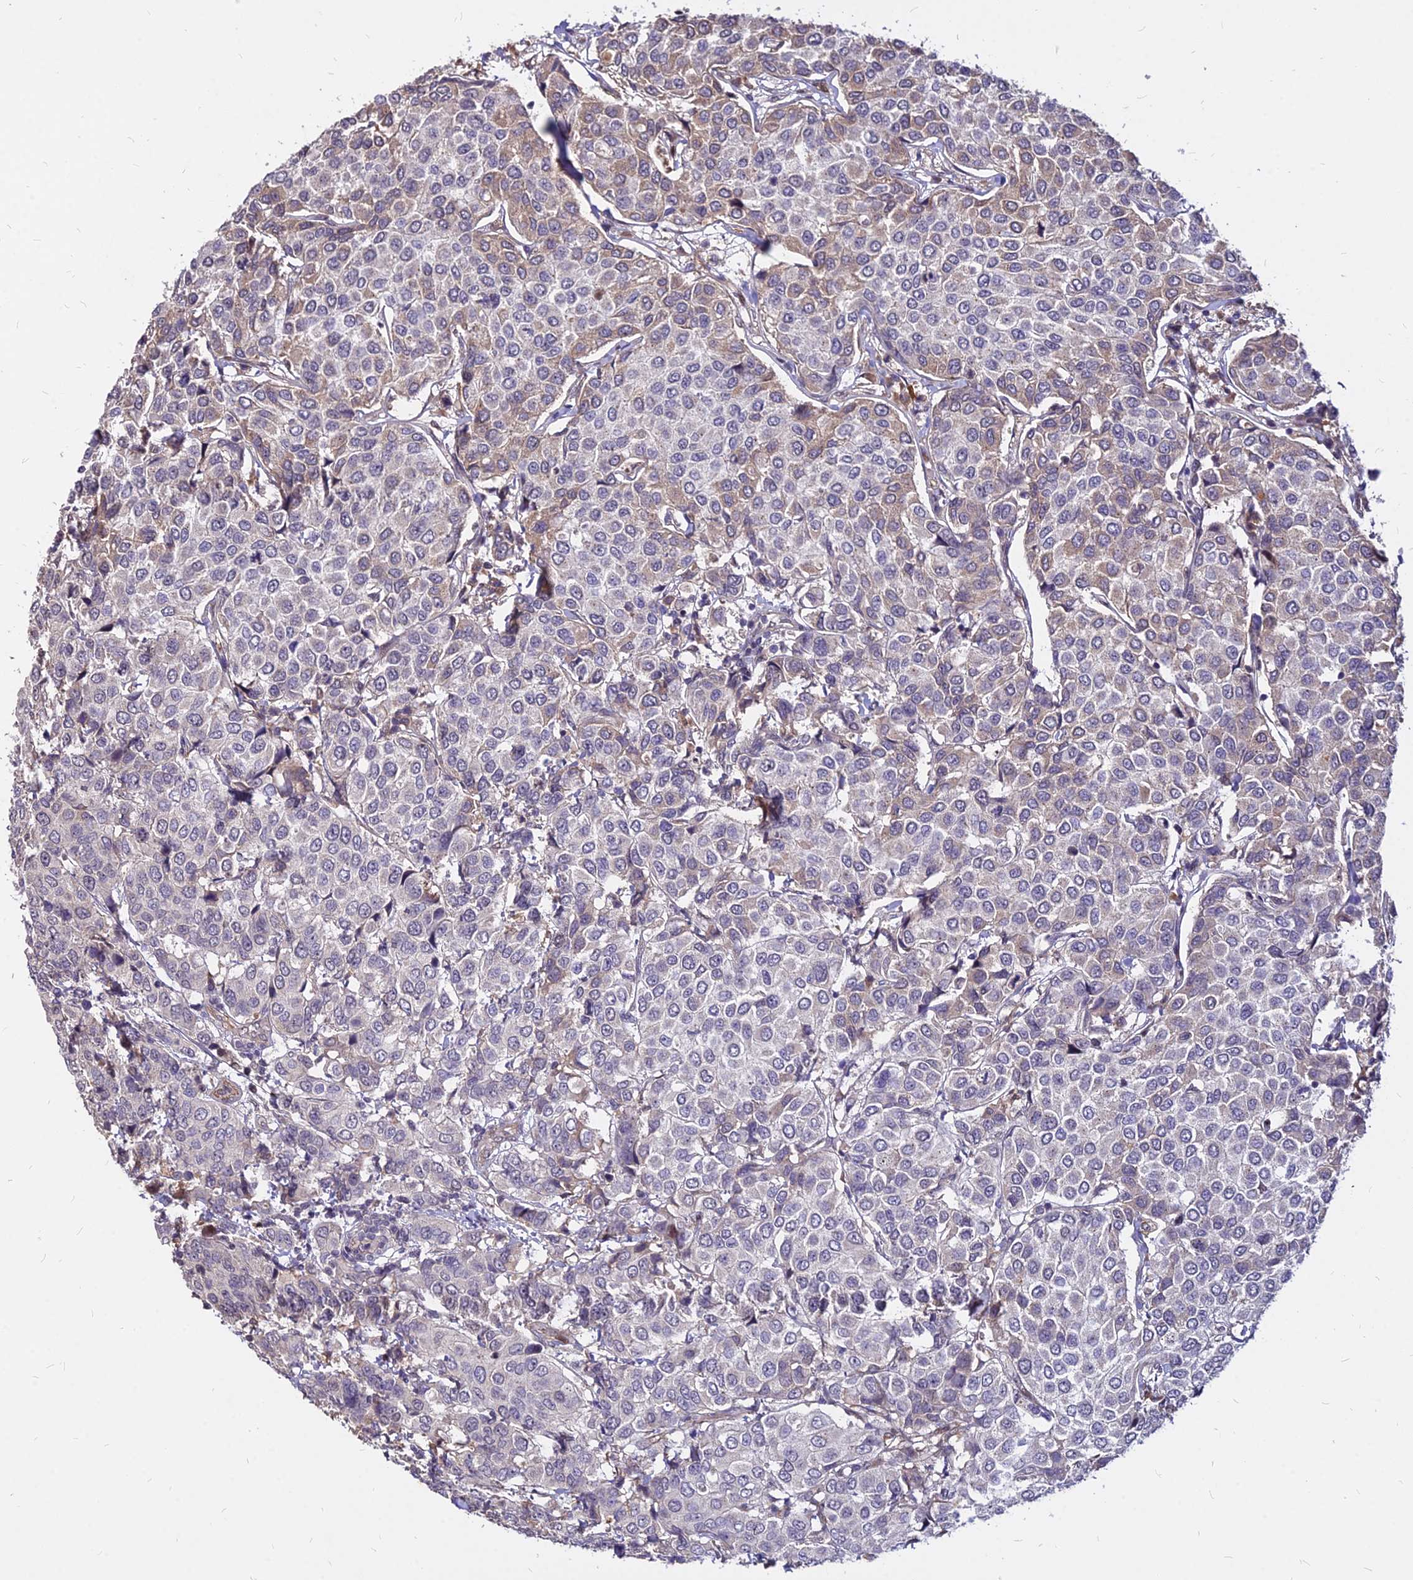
{"staining": {"intensity": "weak", "quantity": "<25%", "location": "cytoplasmic/membranous"}, "tissue": "breast cancer", "cell_type": "Tumor cells", "image_type": "cancer", "snomed": [{"axis": "morphology", "description": "Duct carcinoma"}, {"axis": "topography", "description": "Breast"}], "caption": "Immunohistochemistry (IHC) image of neoplastic tissue: breast intraductal carcinoma stained with DAB (3,3'-diaminobenzidine) shows no significant protein positivity in tumor cells.", "gene": "C11orf68", "patient": {"sex": "female", "age": 55}}